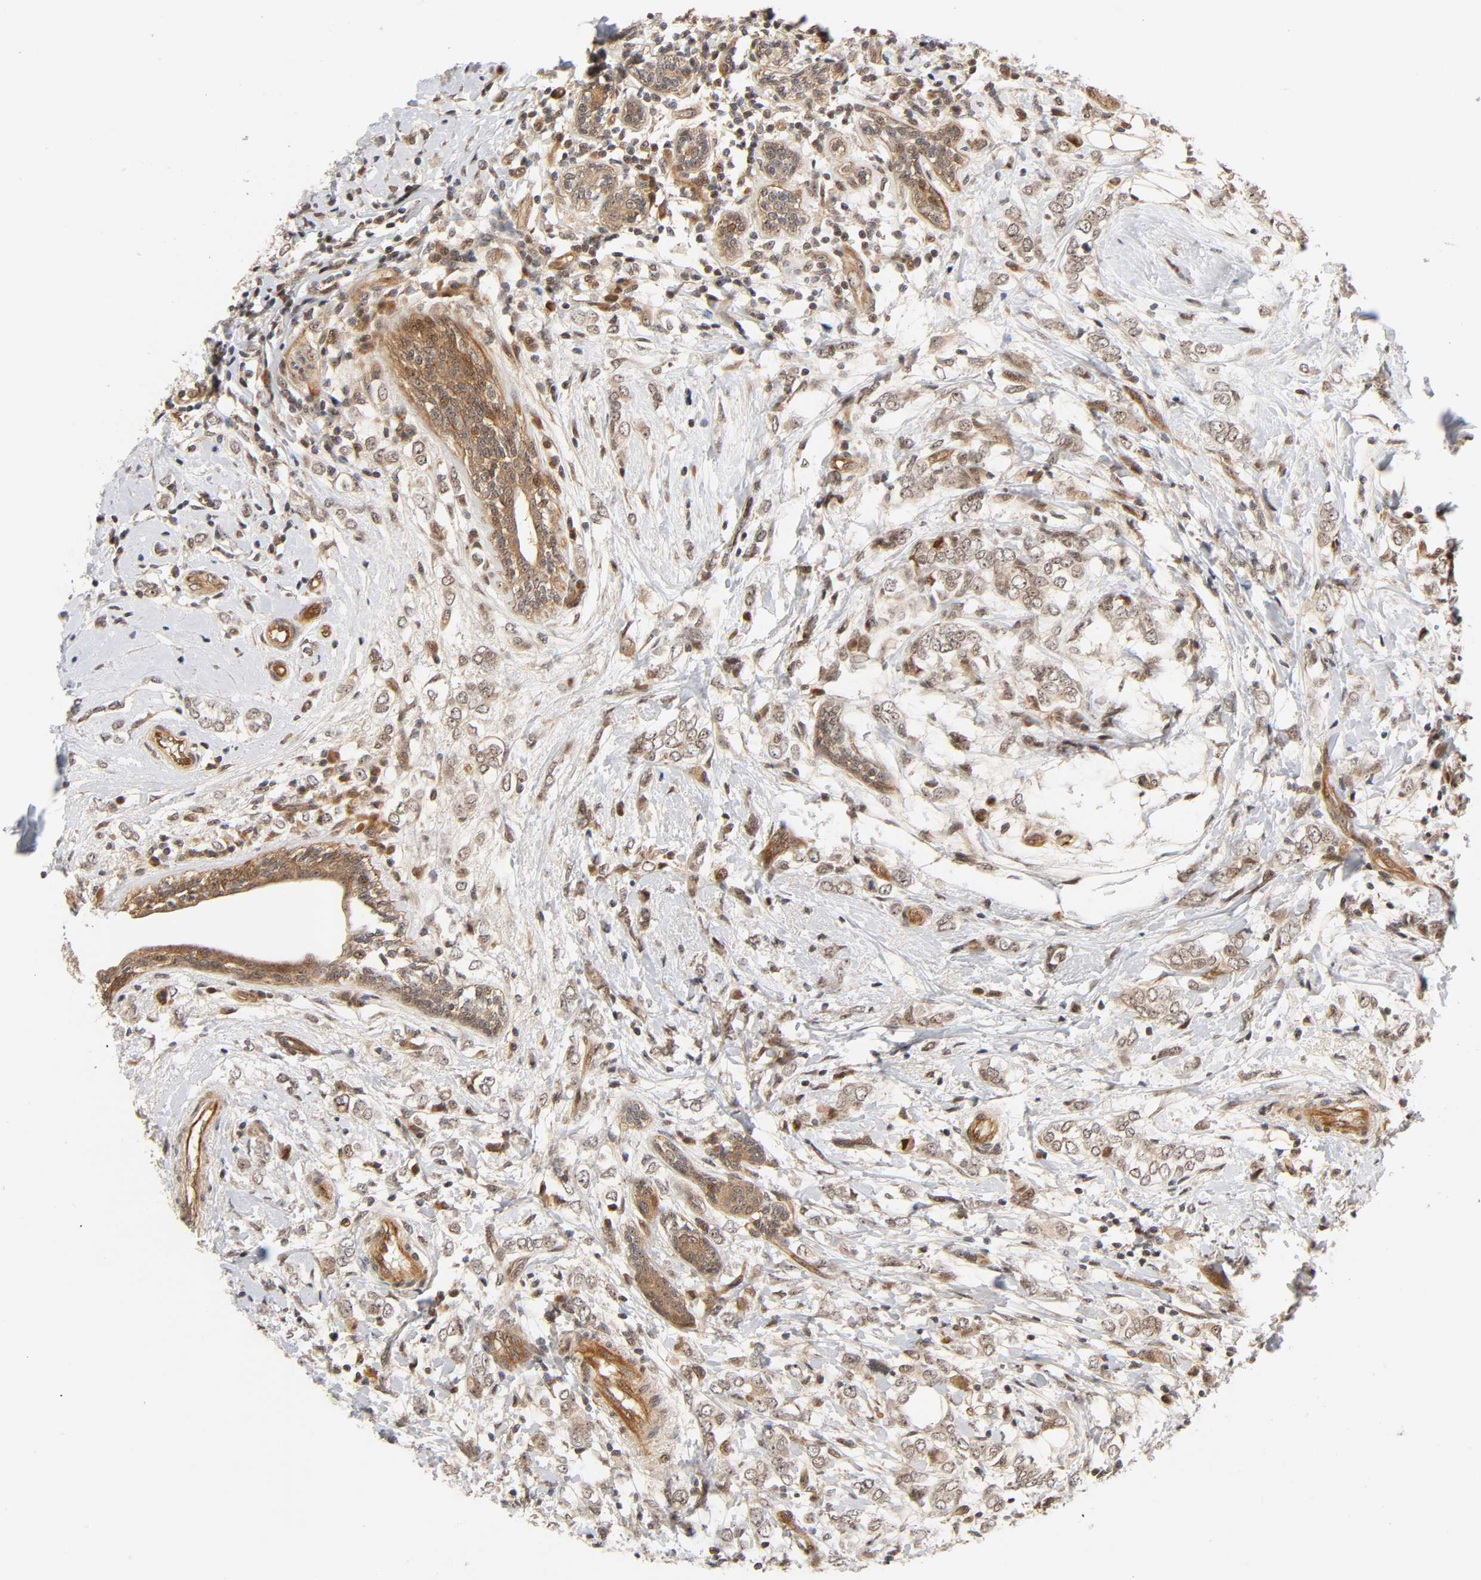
{"staining": {"intensity": "weak", "quantity": "25%-75%", "location": "cytoplasmic/membranous"}, "tissue": "breast cancer", "cell_type": "Tumor cells", "image_type": "cancer", "snomed": [{"axis": "morphology", "description": "Normal tissue, NOS"}, {"axis": "morphology", "description": "Lobular carcinoma"}, {"axis": "topography", "description": "Breast"}], "caption": "This is an image of IHC staining of breast lobular carcinoma, which shows weak positivity in the cytoplasmic/membranous of tumor cells.", "gene": "IQCJ-SCHIP1", "patient": {"sex": "female", "age": 47}}